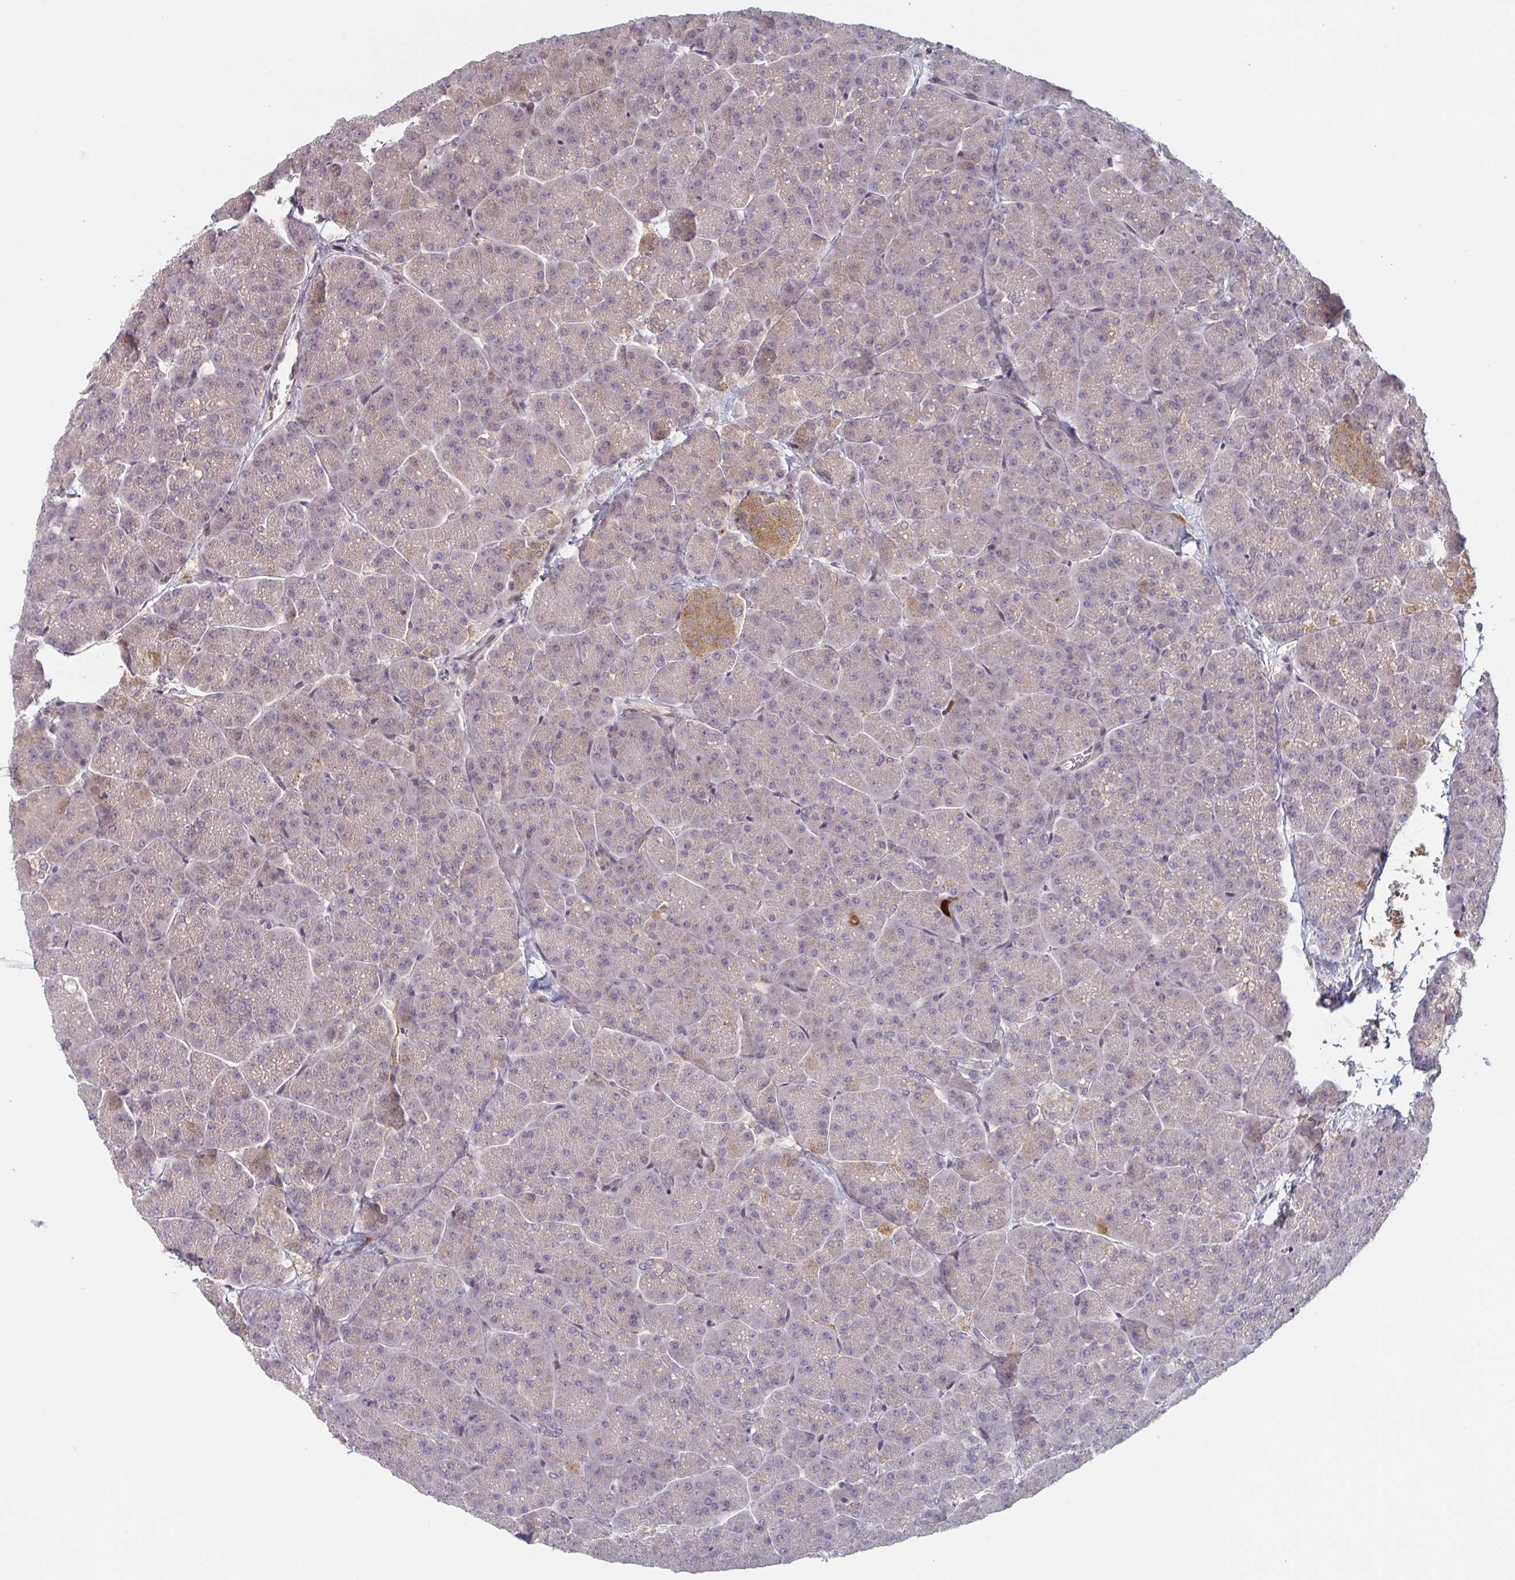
{"staining": {"intensity": "weak", "quantity": "25%-75%", "location": "cytoplasmic/membranous"}, "tissue": "pancreas", "cell_type": "Exocrine glandular cells", "image_type": "normal", "snomed": [{"axis": "morphology", "description": "Normal tissue, NOS"}, {"axis": "topography", "description": "Pancreas"}, {"axis": "topography", "description": "Peripheral nerve tissue"}], "caption": "A photomicrograph of pancreas stained for a protein displays weak cytoplasmic/membranous brown staining in exocrine glandular cells.", "gene": "DCST1", "patient": {"sex": "male", "age": 54}}